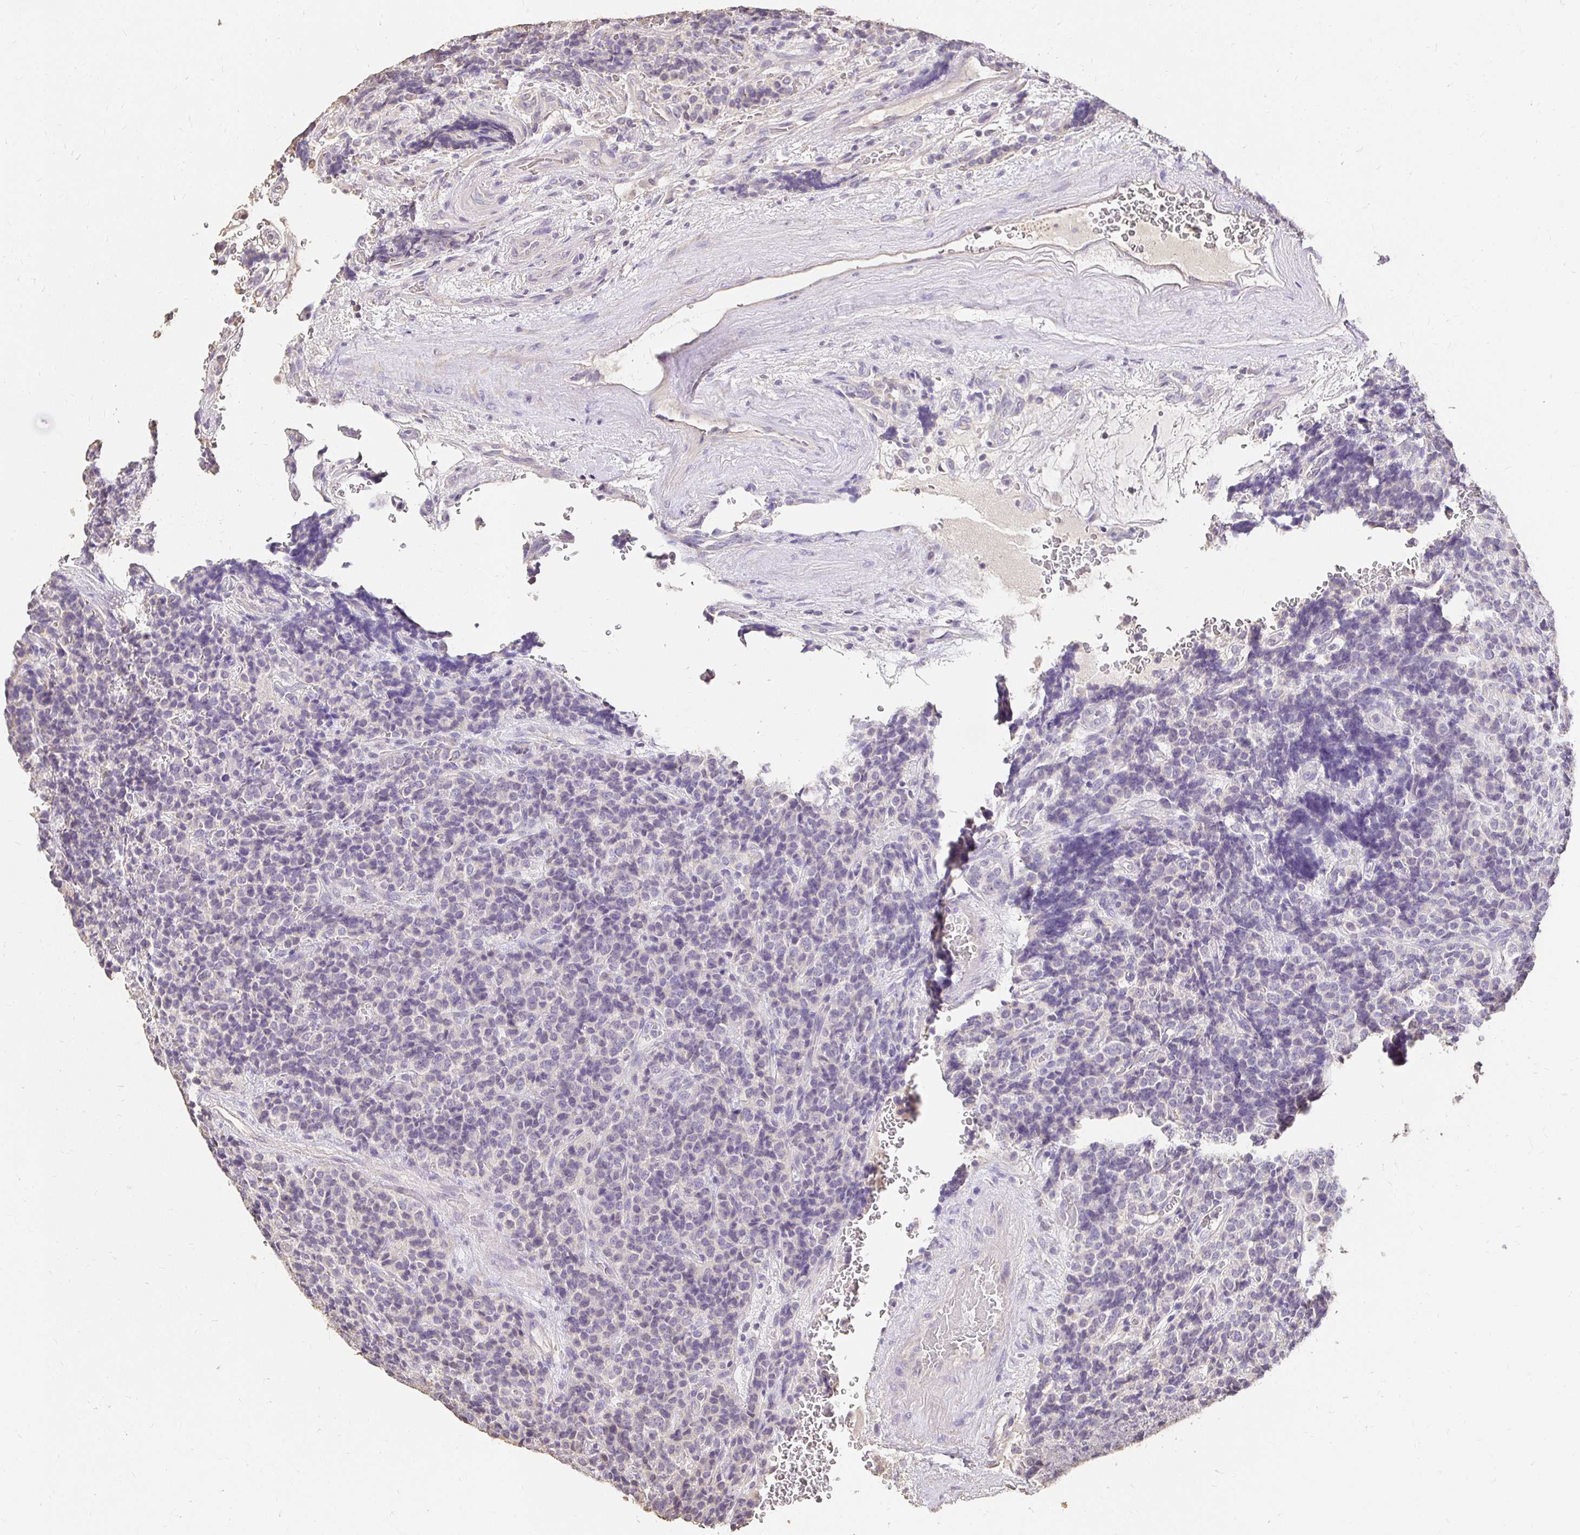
{"staining": {"intensity": "negative", "quantity": "none", "location": "none"}, "tissue": "carcinoid", "cell_type": "Tumor cells", "image_type": "cancer", "snomed": [{"axis": "morphology", "description": "Carcinoid, malignant, NOS"}, {"axis": "topography", "description": "Pancreas"}], "caption": "Carcinoid was stained to show a protein in brown. There is no significant expression in tumor cells.", "gene": "UGT1A6", "patient": {"sex": "male", "age": 36}}